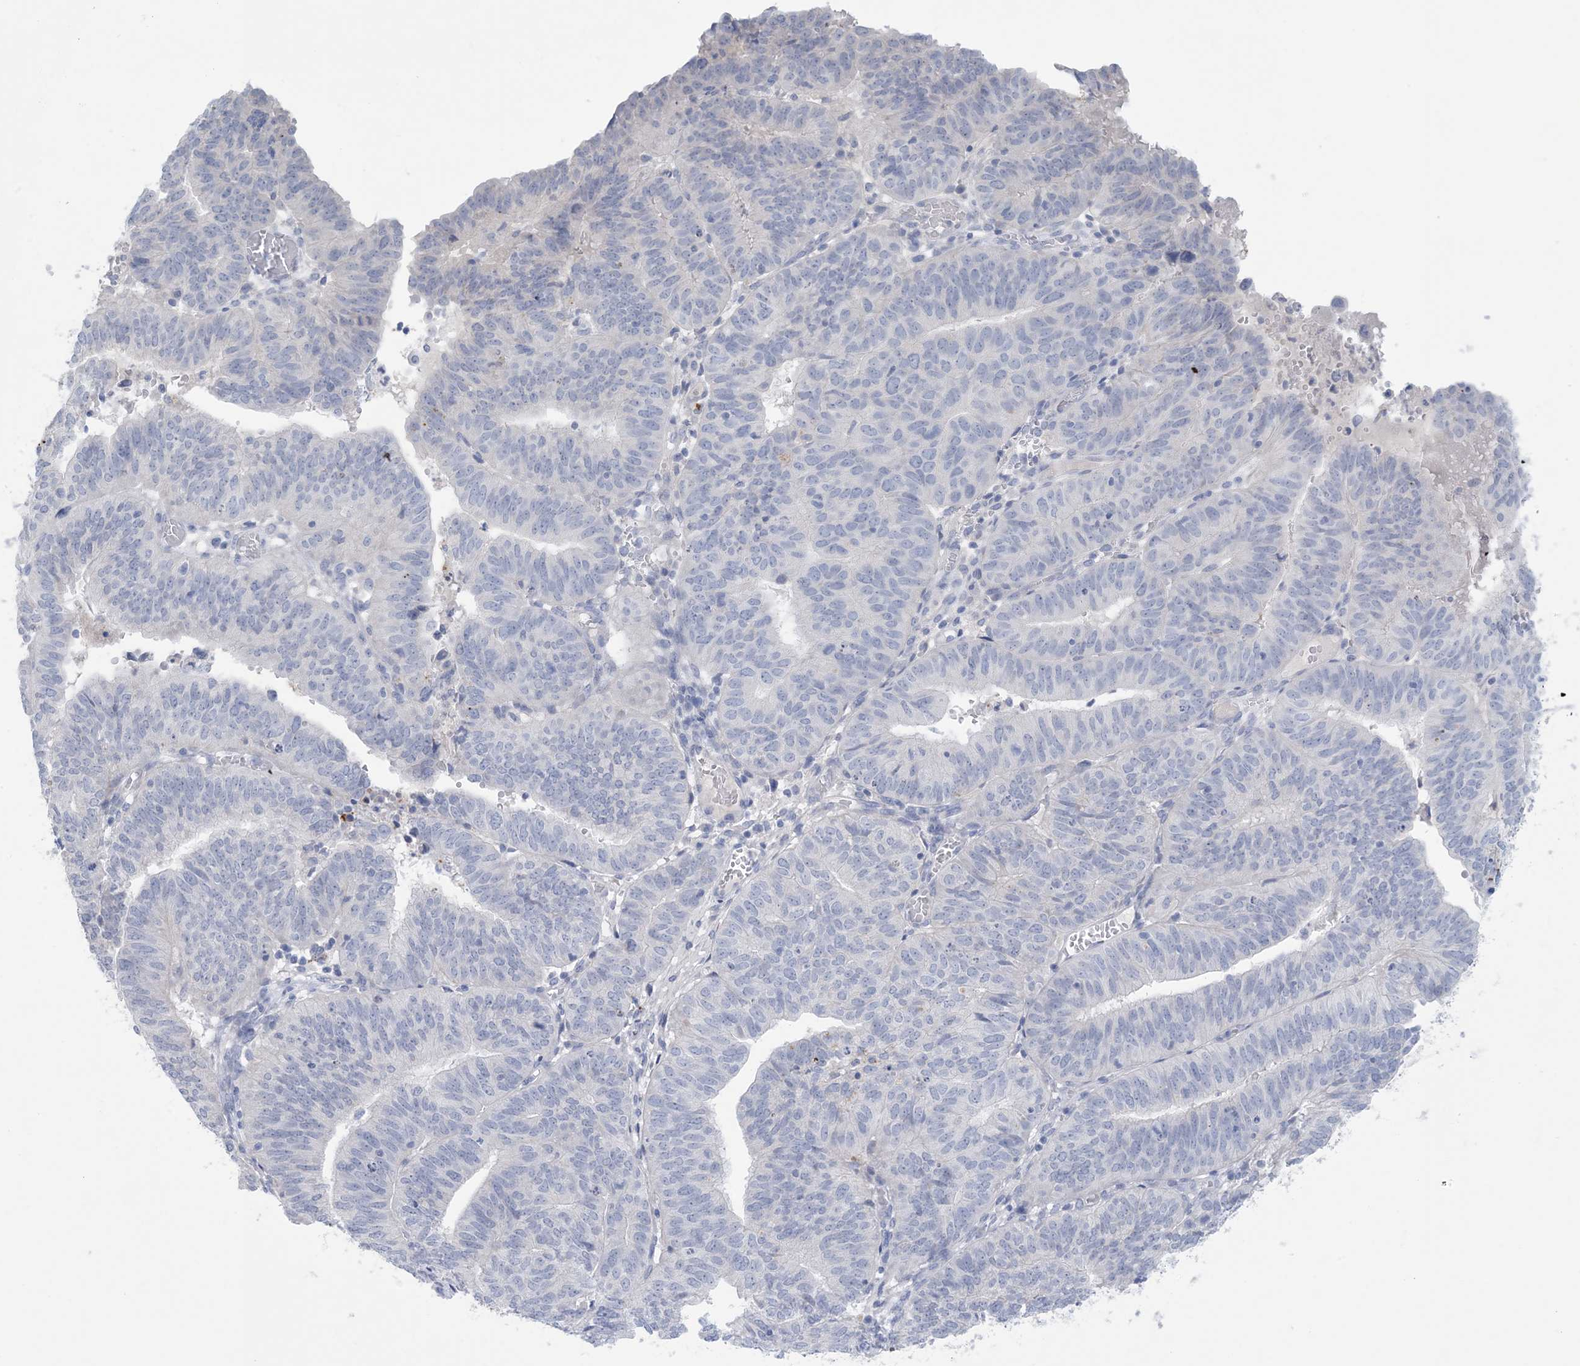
{"staining": {"intensity": "negative", "quantity": "none", "location": "none"}, "tissue": "endometrial cancer", "cell_type": "Tumor cells", "image_type": "cancer", "snomed": [{"axis": "morphology", "description": "Adenocarcinoma, NOS"}, {"axis": "topography", "description": "Uterus"}], "caption": "An image of endometrial cancer (adenocarcinoma) stained for a protein exhibits no brown staining in tumor cells.", "gene": "GABRG1", "patient": {"sex": "female", "age": 77}}